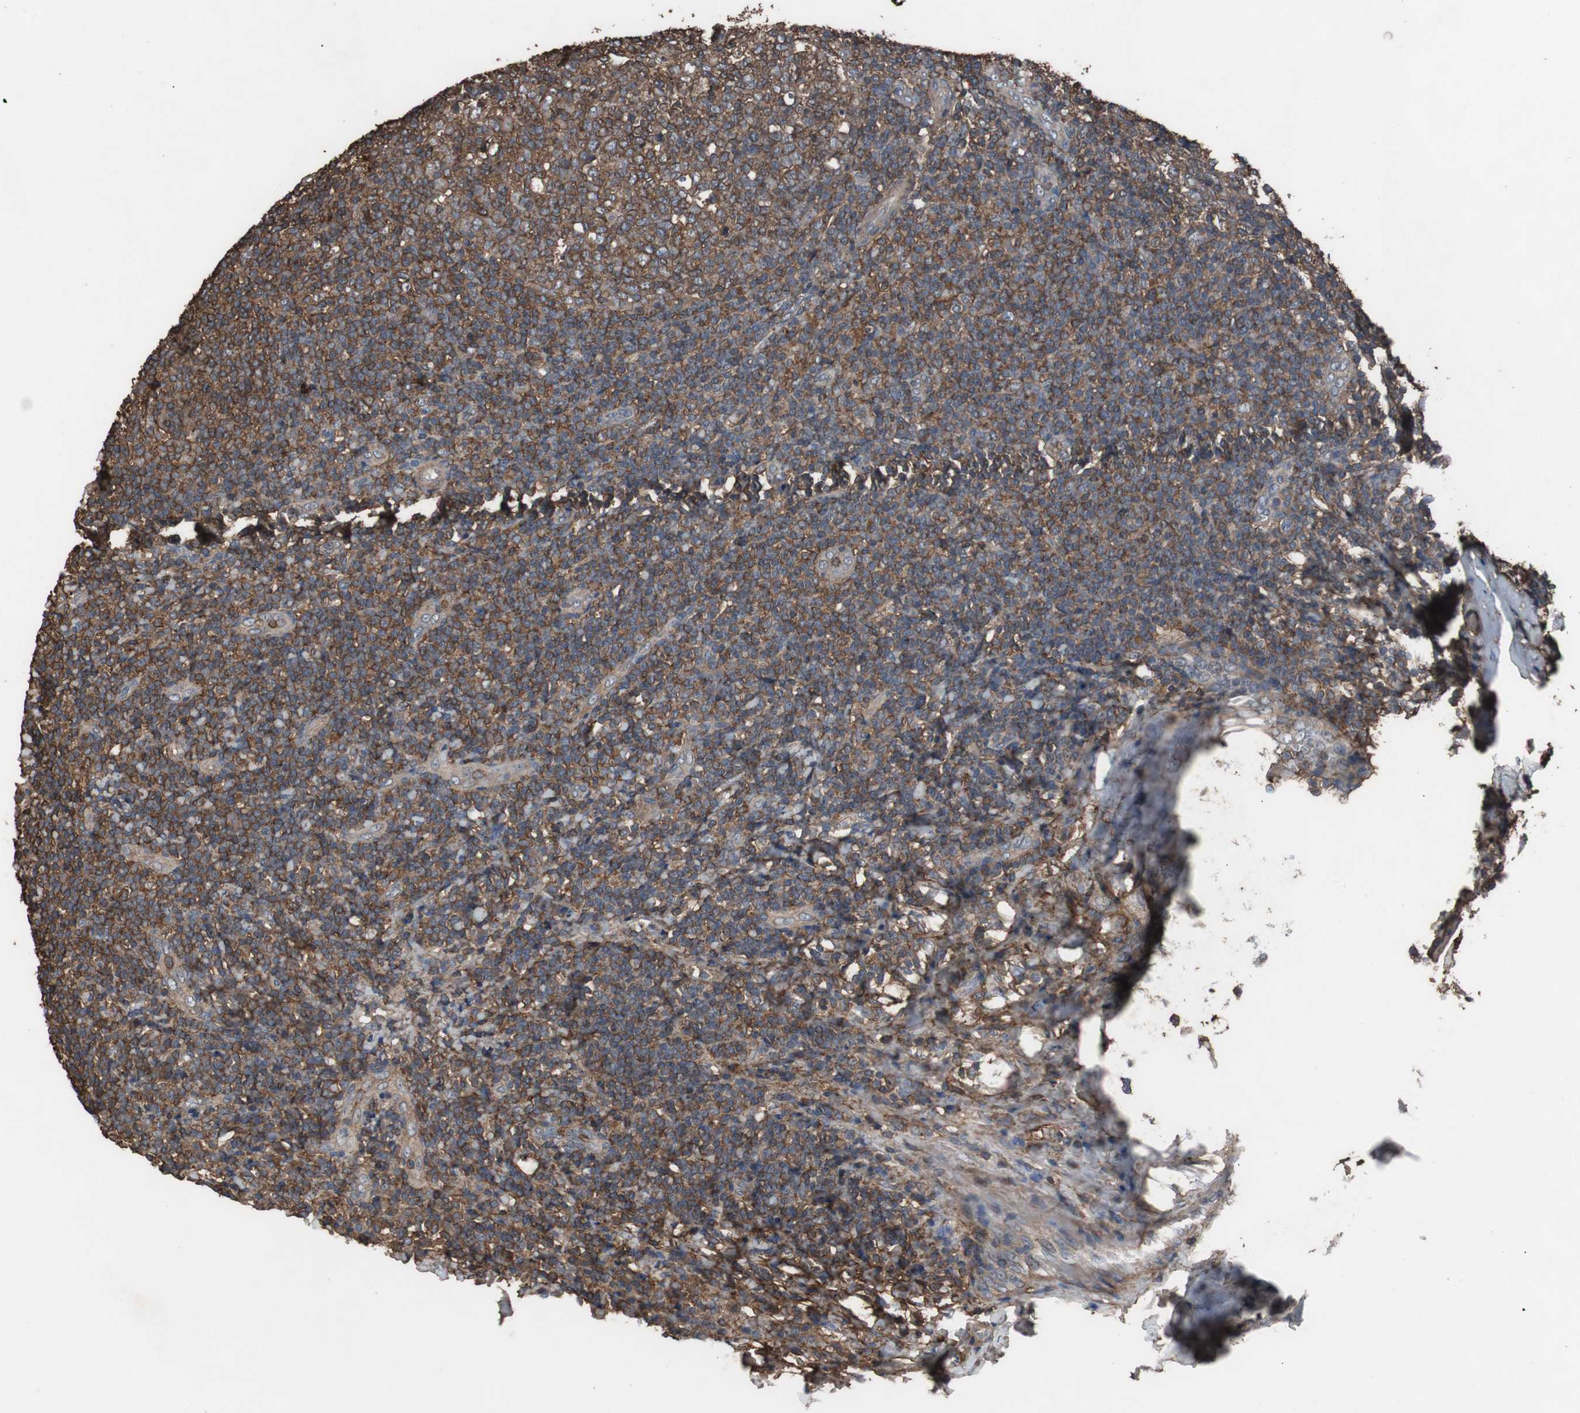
{"staining": {"intensity": "moderate", "quantity": ">75%", "location": "cytoplasmic/membranous"}, "tissue": "tonsil", "cell_type": "Germinal center cells", "image_type": "normal", "snomed": [{"axis": "morphology", "description": "Normal tissue, NOS"}, {"axis": "topography", "description": "Tonsil"}], "caption": "Brown immunohistochemical staining in normal tonsil exhibits moderate cytoplasmic/membranous positivity in about >75% of germinal center cells.", "gene": "COL6A2", "patient": {"sex": "male", "age": 31}}